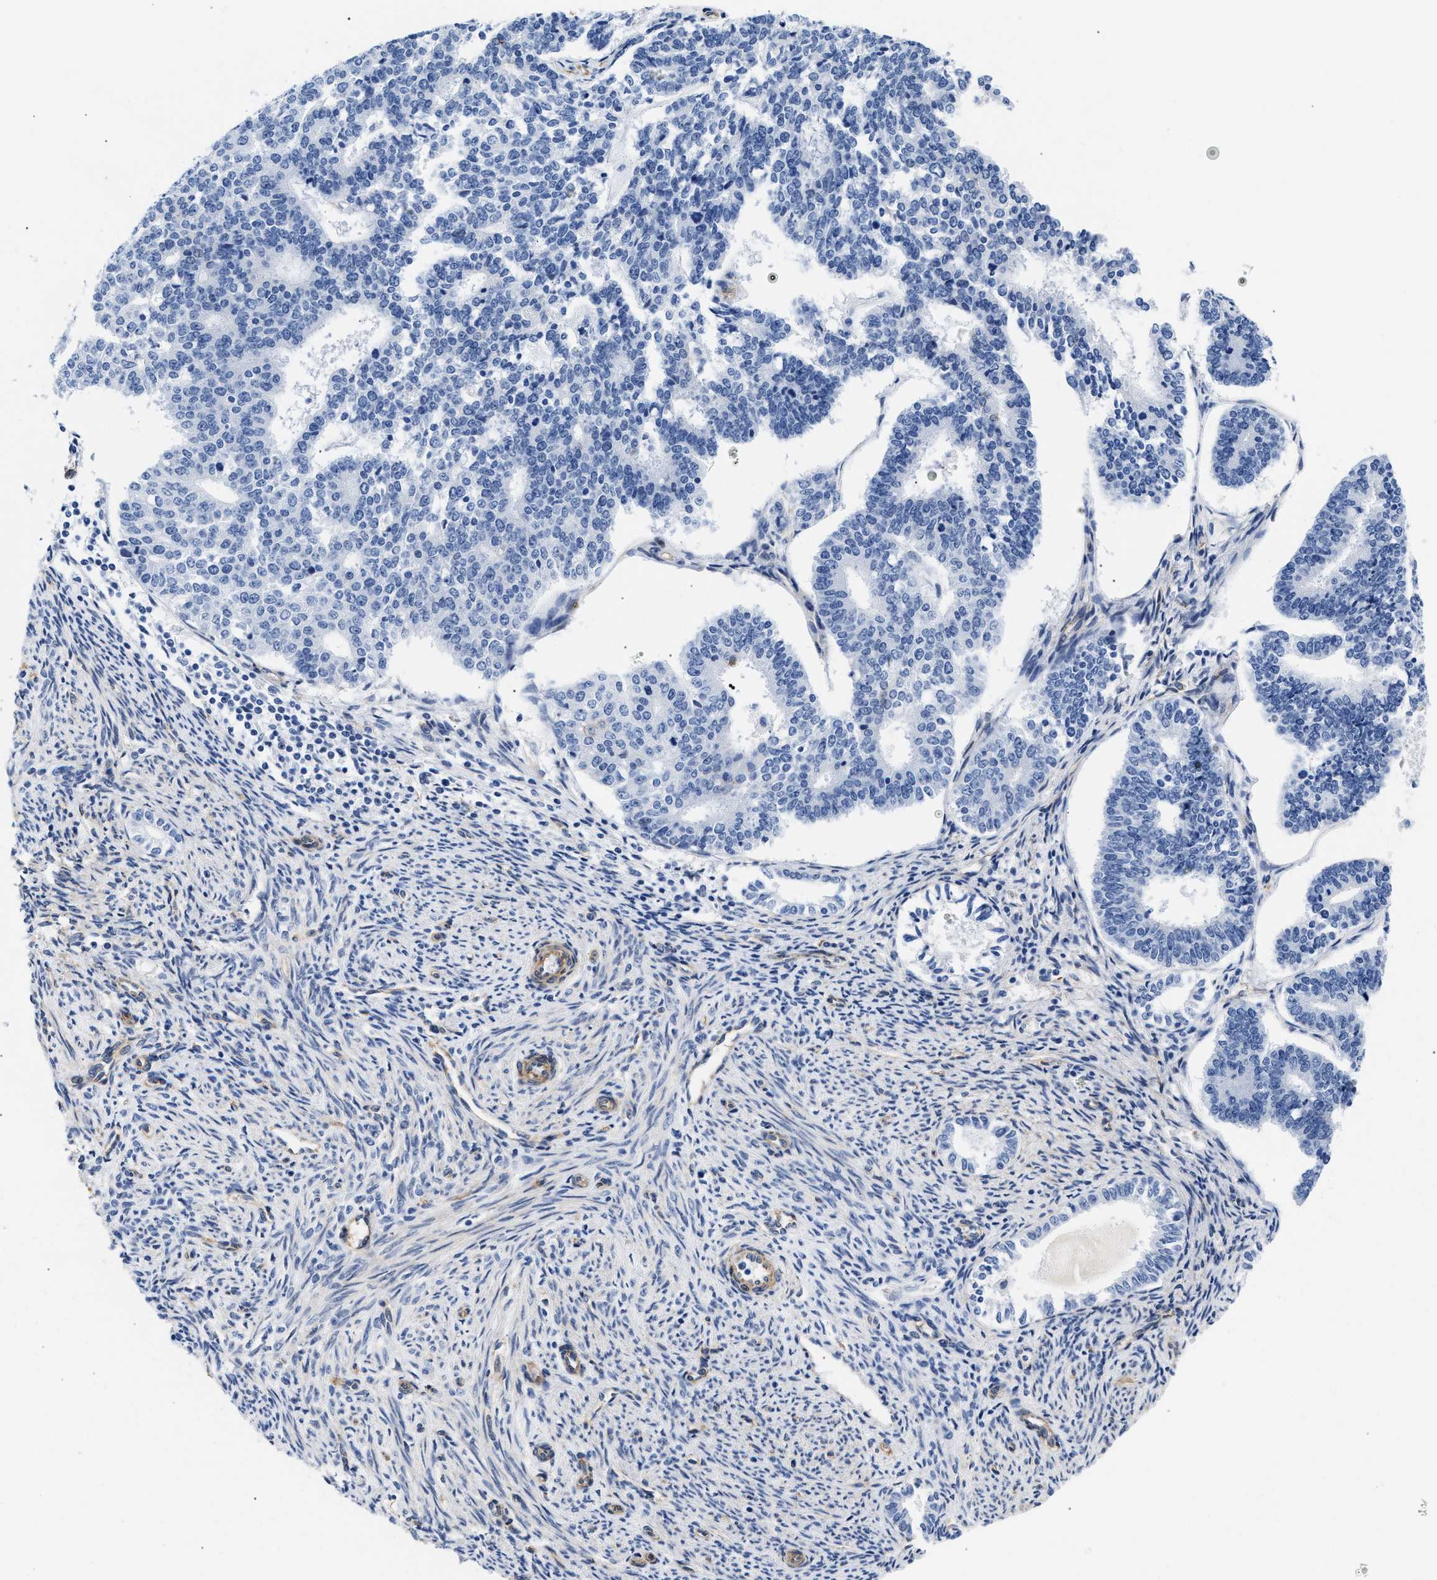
{"staining": {"intensity": "negative", "quantity": "none", "location": "none"}, "tissue": "endometrial cancer", "cell_type": "Tumor cells", "image_type": "cancer", "snomed": [{"axis": "morphology", "description": "Adenocarcinoma, NOS"}, {"axis": "topography", "description": "Endometrium"}], "caption": "This photomicrograph is of endometrial cancer stained with IHC to label a protein in brown with the nuclei are counter-stained blue. There is no expression in tumor cells. (DAB (3,3'-diaminobenzidine) immunohistochemistry (IHC), high magnification).", "gene": "TRIM29", "patient": {"sex": "female", "age": 70}}